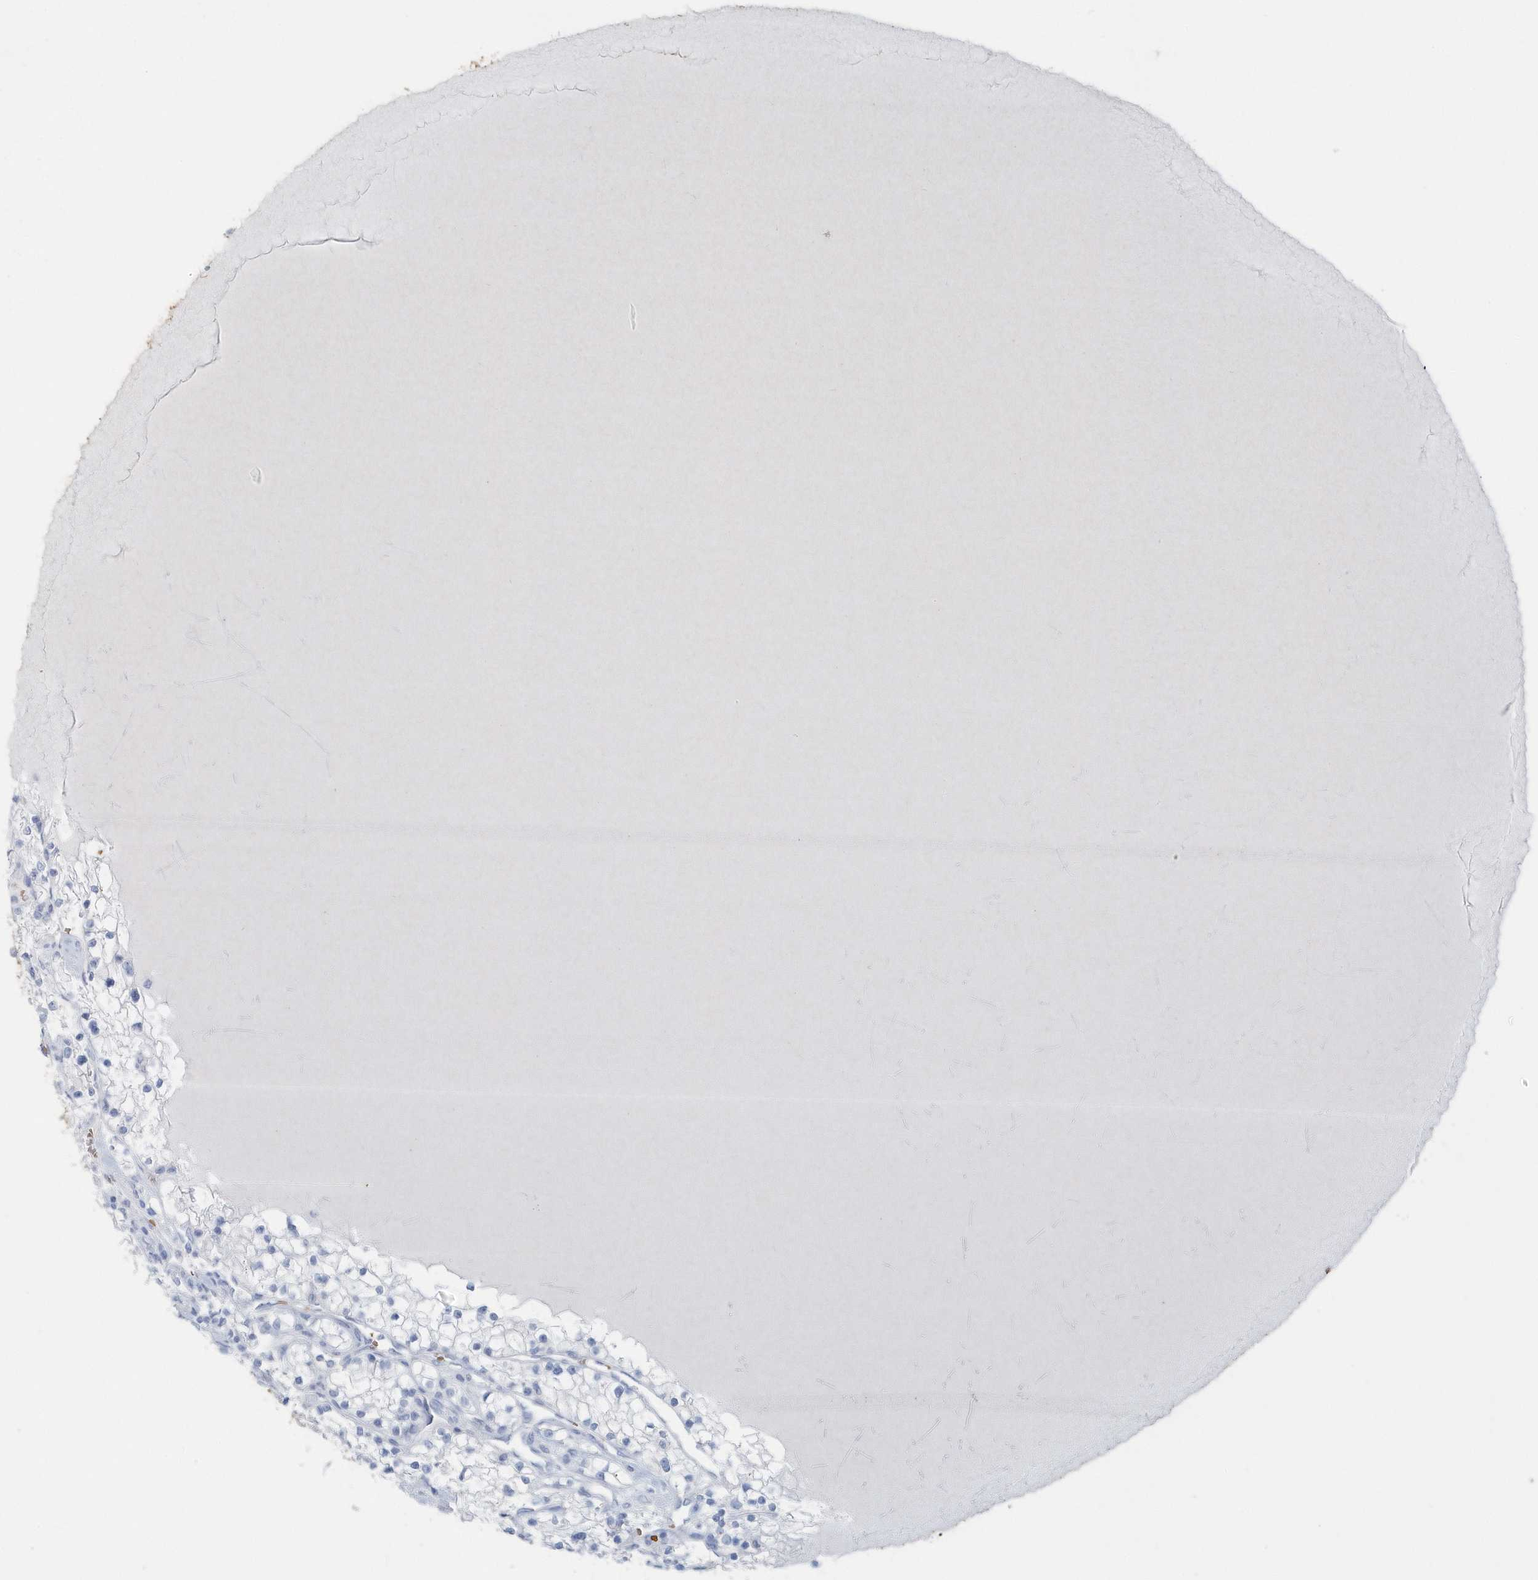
{"staining": {"intensity": "negative", "quantity": "none", "location": "none"}, "tissue": "renal cancer", "cell_type": "Tumor cells", "image_type": "cancer", "snomed": [{"axis": "morphology", "description": "Adenocarcinoma, NOS"}, {"axis": "topography", "description": "Kidney"}], "caption": "The immunohistochemistry histopathology image has no significant staining in tumor cells of renal cancer (adenocarcinoma) tissue. (DAB immunohistochemistry (IHC) with hematoxylin counter stain).", "gene": "HBA2", "patient": {"sex": "male", "age": 80}}